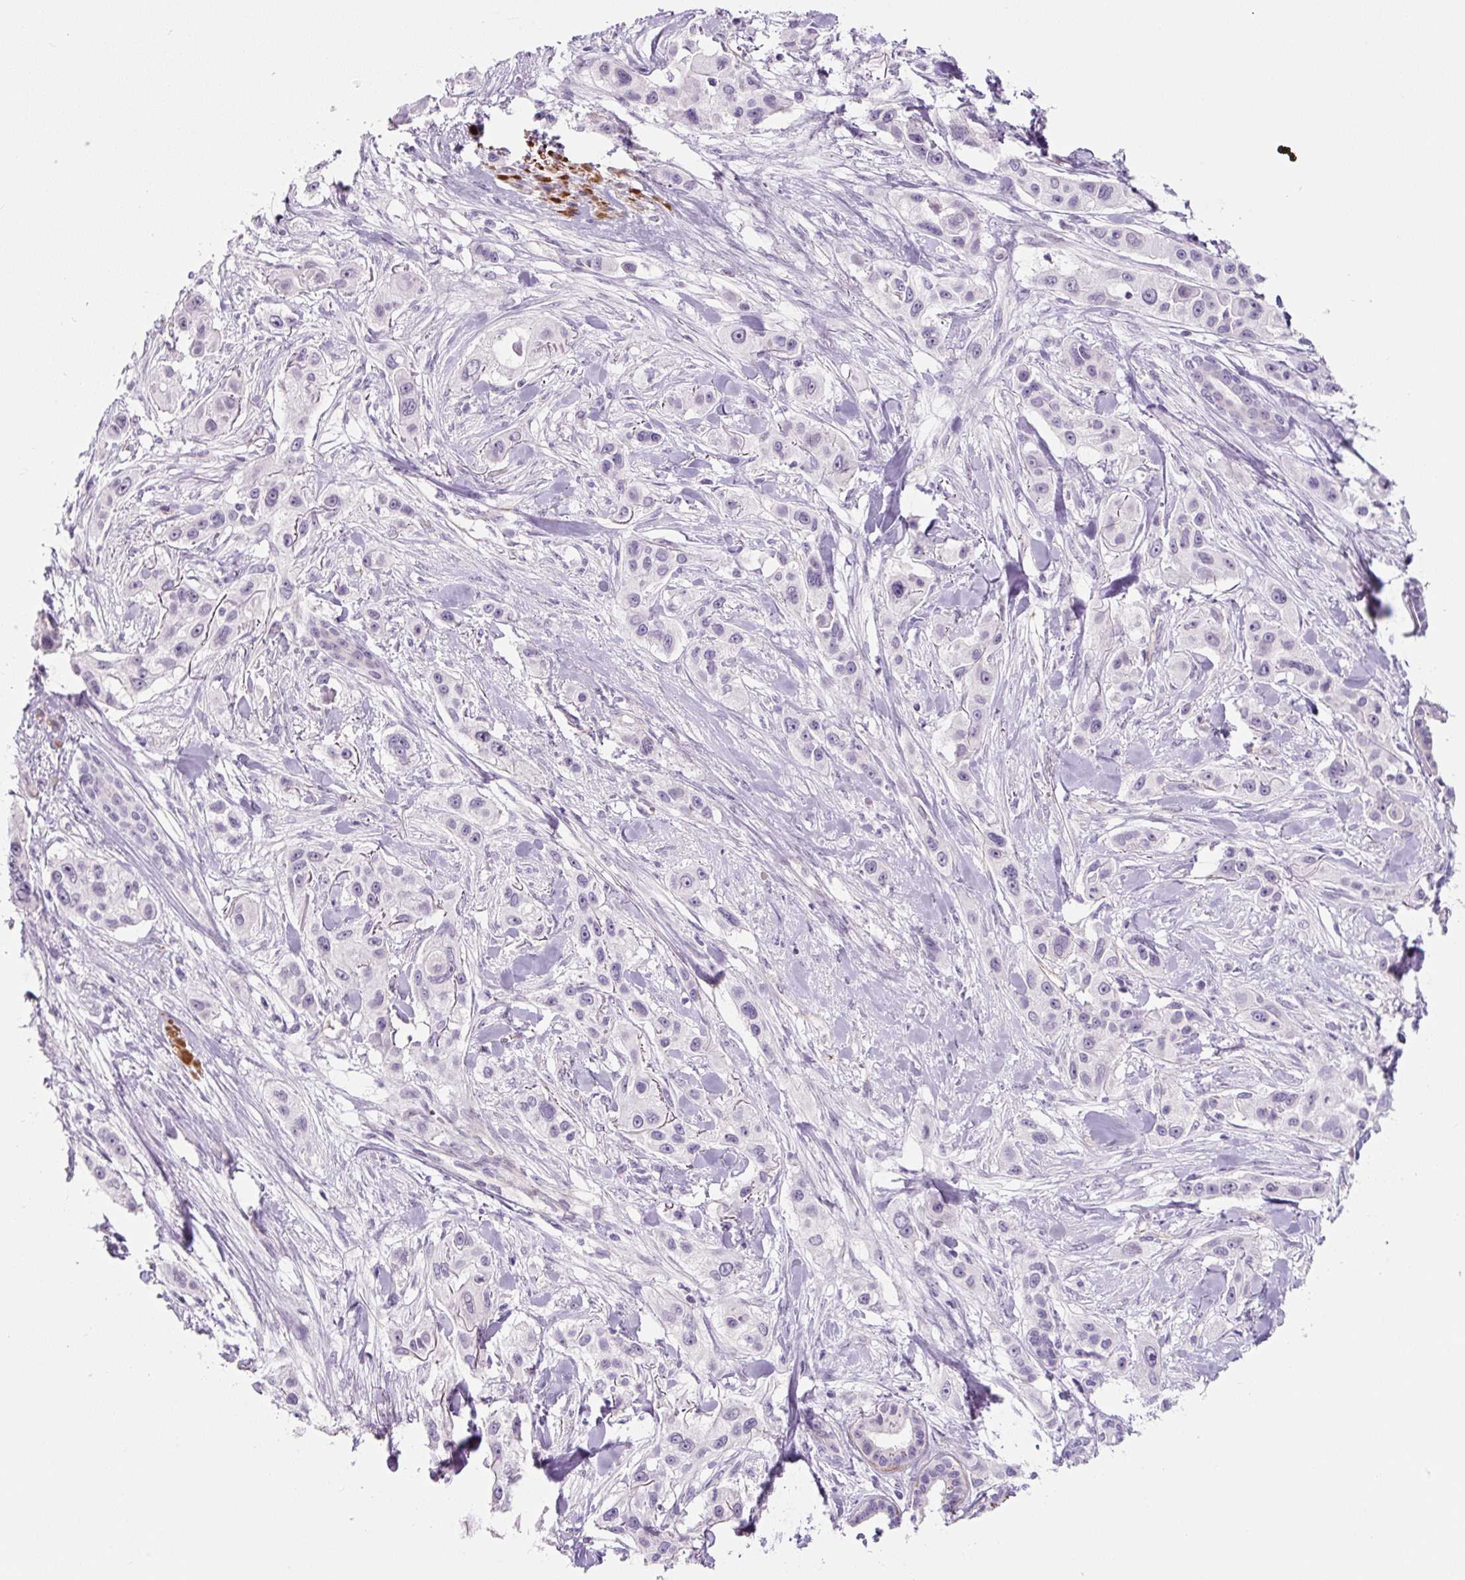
{"staining": {"intensity": "negative", "quantity": "none", "location": "none"}, "tissue": "skin cancer", "cell_type": "Tumor cells", "image_type": "cancer", "snomed": [{"axis": "morphology", "description": "Squamous cell carcinoma, NOS"}, {"axis": "topography", "description": "Skin"}], "caption": "Skin squamous cell carcinoma was stained to show a protein in brown. There is no significant positivity in tumor cells.", "gene": "CCL25", "patient": {"sex": "male", "age": 63}}